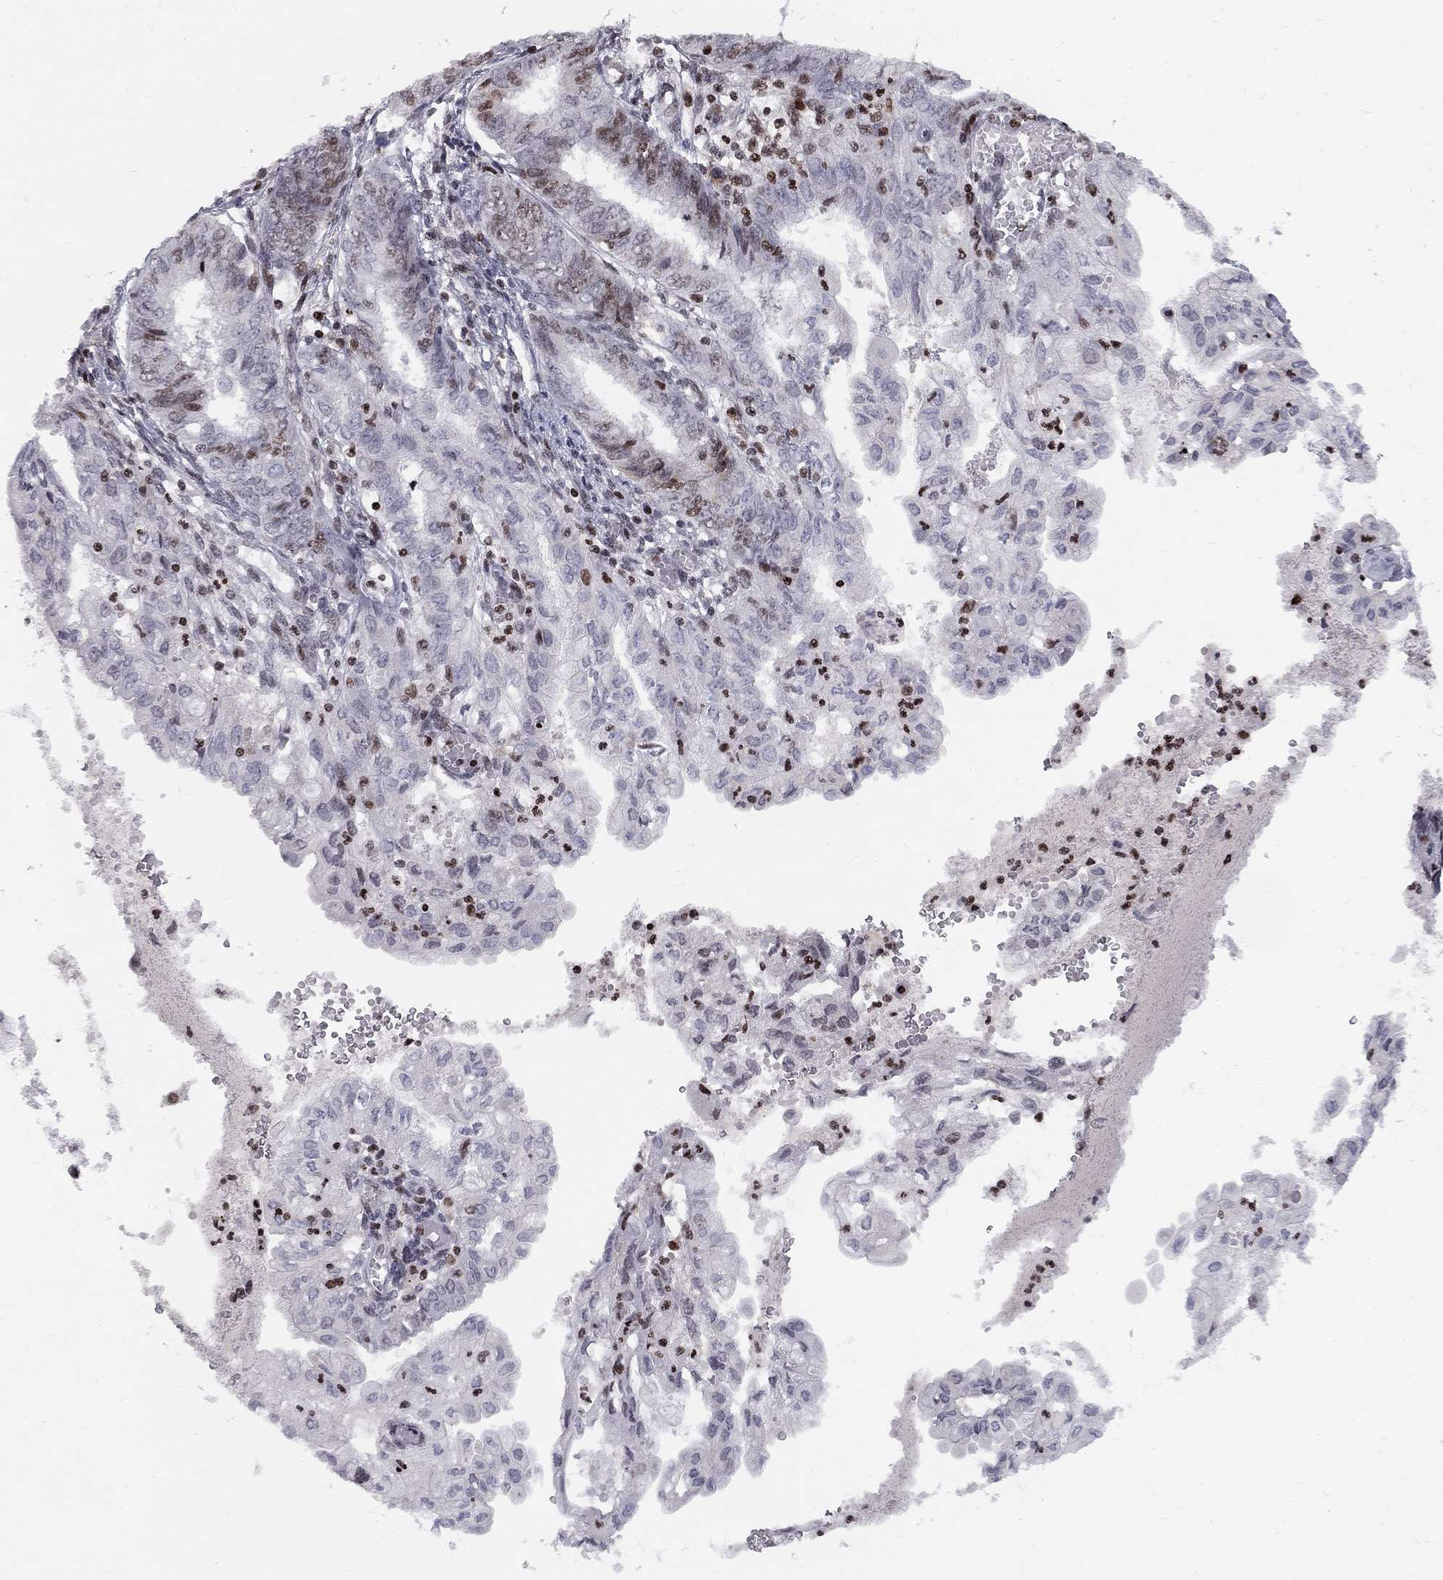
{"staining": {"intensity": "negative", "quantity": "none", "location": "none"}, "tissue": "endometrial cancer", "cell_type": "Tumor cells", "image_type": "cancer", "snomed": [{"axis": "morphology", "description": "Adenocarcinoma, NOS"}, {"axis": "topography", "description": "Endometrium"}], "caption": "Human adenocarcinoma (endometrial) stained for a protein using IHC exhibits no positivity in tumor cells.", "gene": "RNASEH2C", "patient": {"sex": "female", "age": 68}}